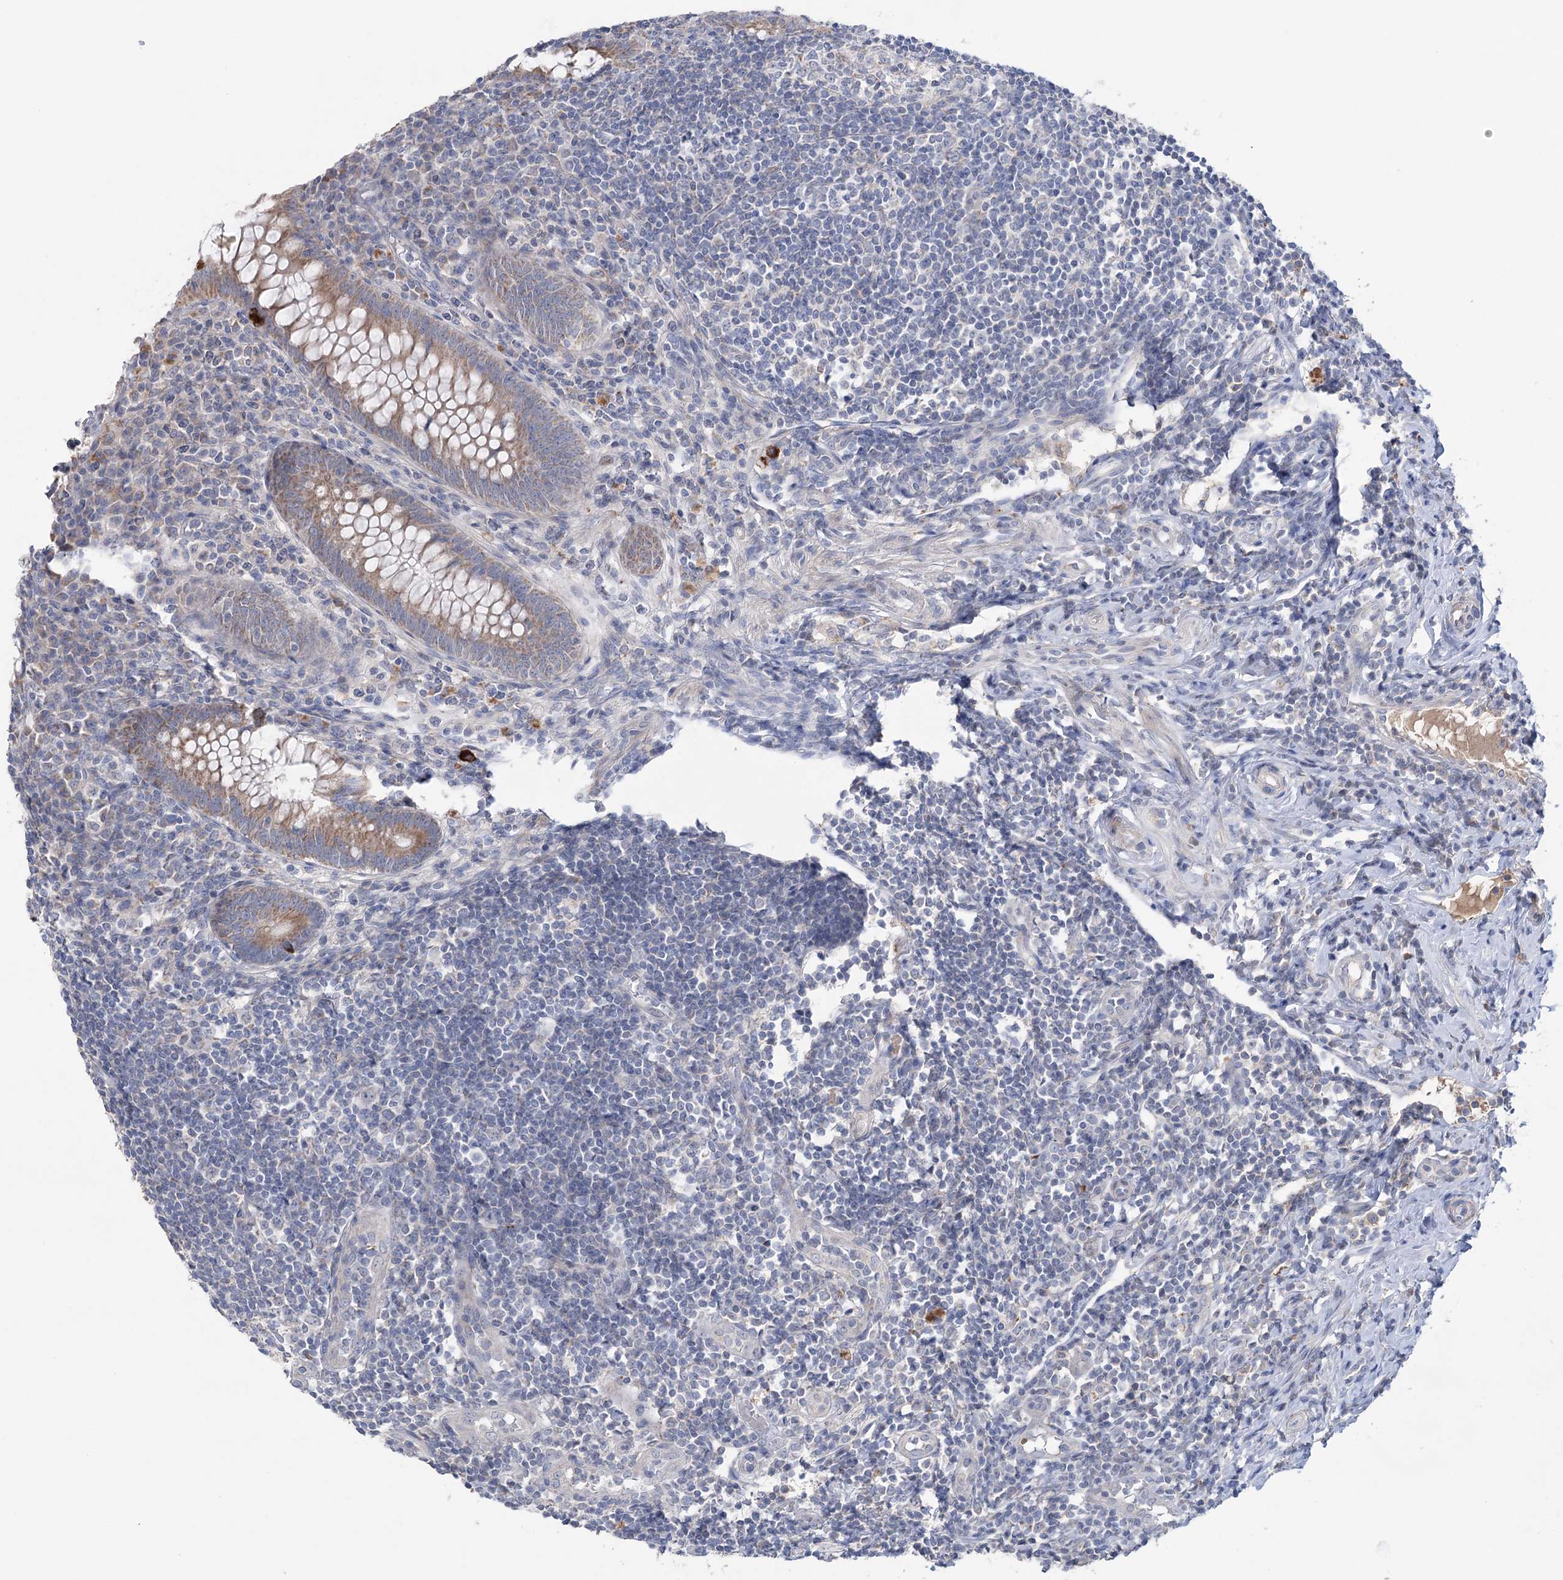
{"staining": {"intensity": "moderate", "quantity": ">75%", "location": "cytoplasmic/membranous"}, "tissue": "appendix", "cell_type": "Glandular cells", "image_type": "normal", "snomed": [{"axis": "morphology", "description": "Normal tissue, NOS"}, {"axis": "topography", "description": "Appendix"}], "caption": "Immunohistochemical staining of unremarkable human appendix shows >75% levels of moderate cytoplasmic/membranous protein positivity in approximately >75% of glandular cells. (IHC, brightfield microscopy, high magnification).", "gene": "MTCH2", "patient": {"sex": "female", "age": 33}}